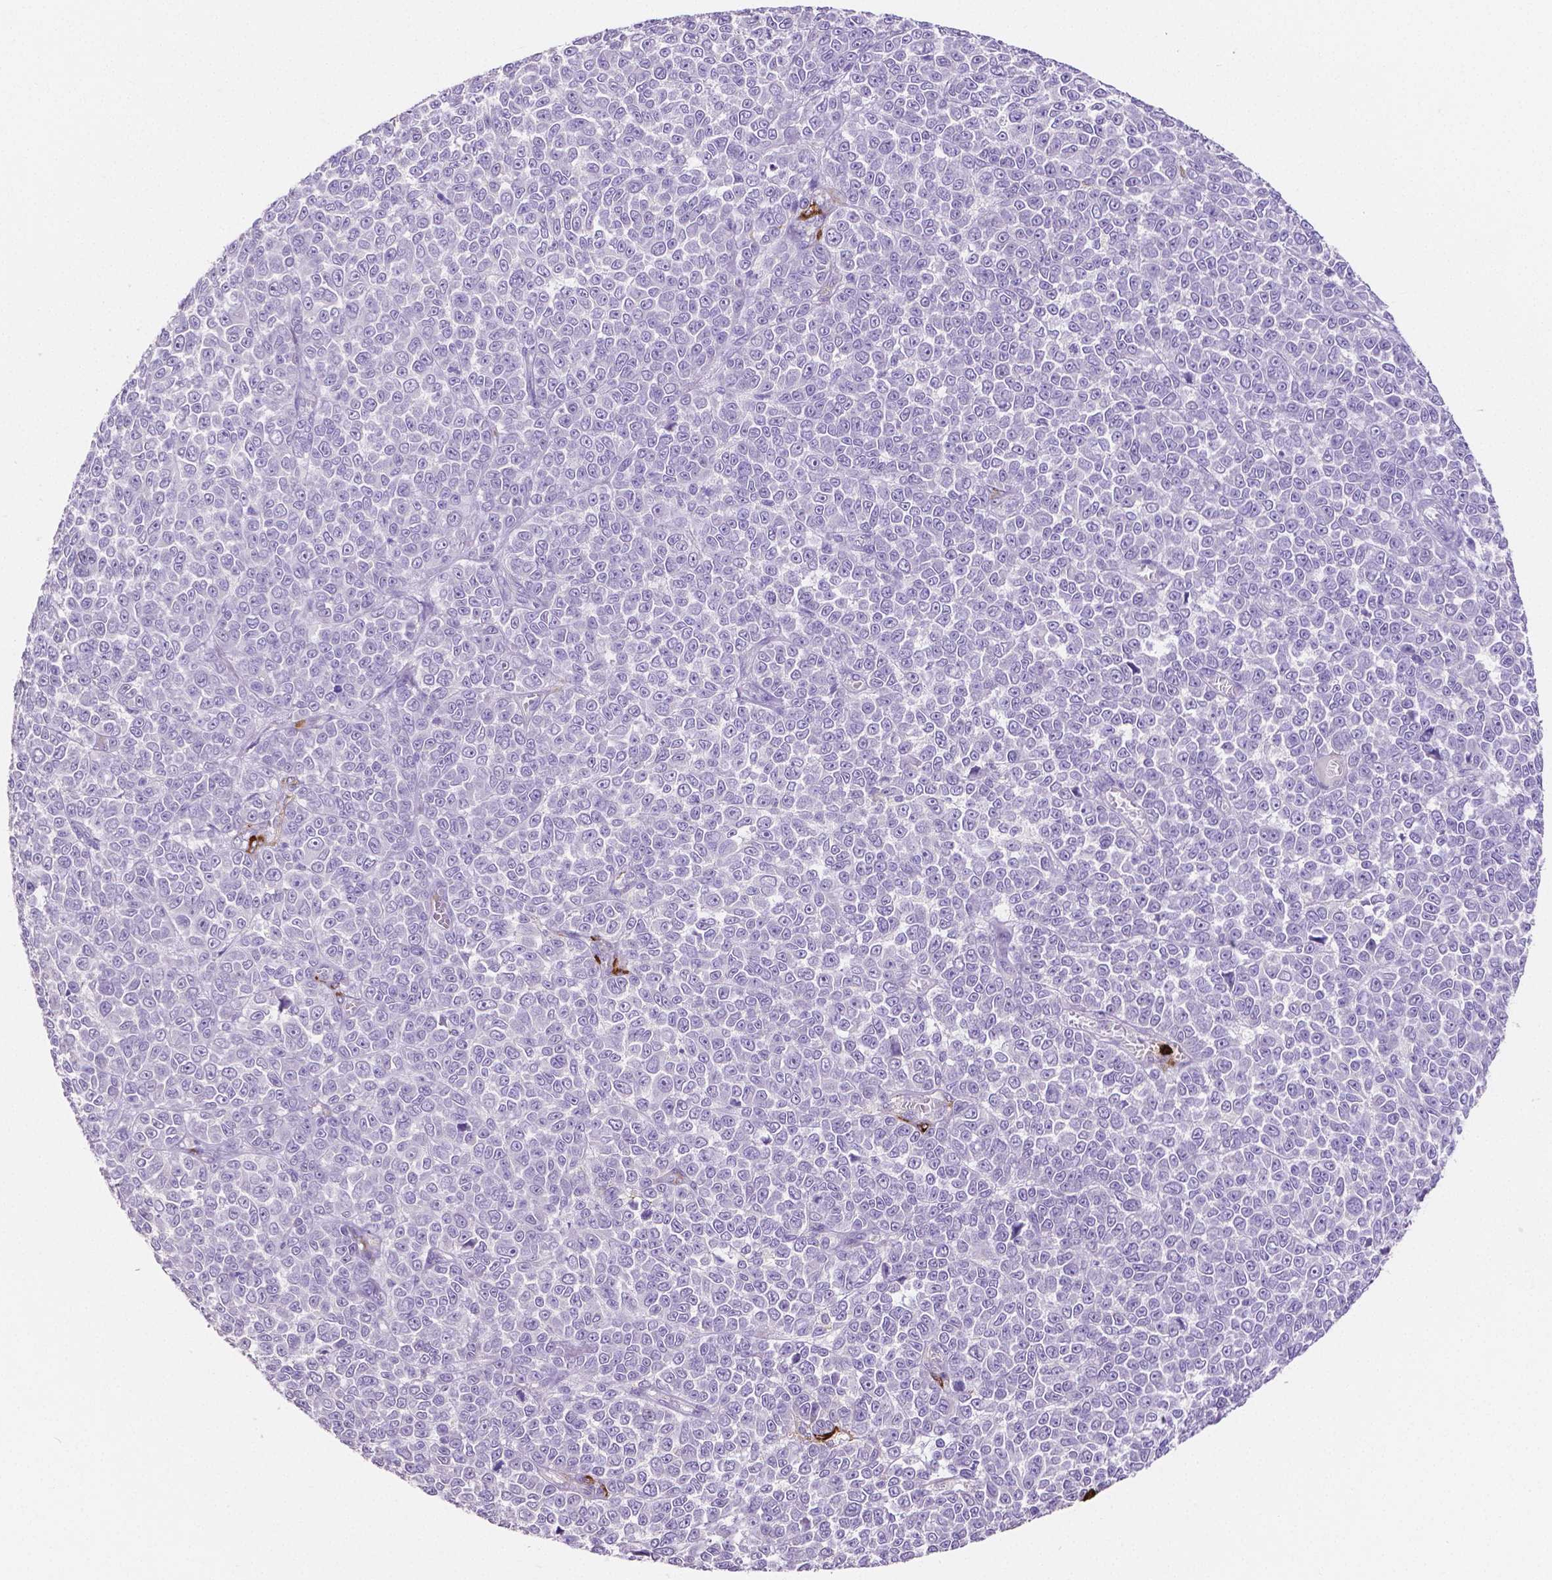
{"staining": {"intensity": "negative", "quantity": "none", "location": "none"}, "tissue": "melanoma", "cell_type": "Tumor cells", "image_type": "cancer", "snomed": [{"axis": "morphology", "description": "Malignant melanoma, NOS"}, {"axis": "topography", "description": "Skin"}], "caption": "The photomicrograph demonstrates no significant expression in tumor cells of malignant melanoma. (DAB immunohistochemistry with hematoxylin counter stain).", "gene": "MMP9", "patient": {"sex": "female", "age": 95}}